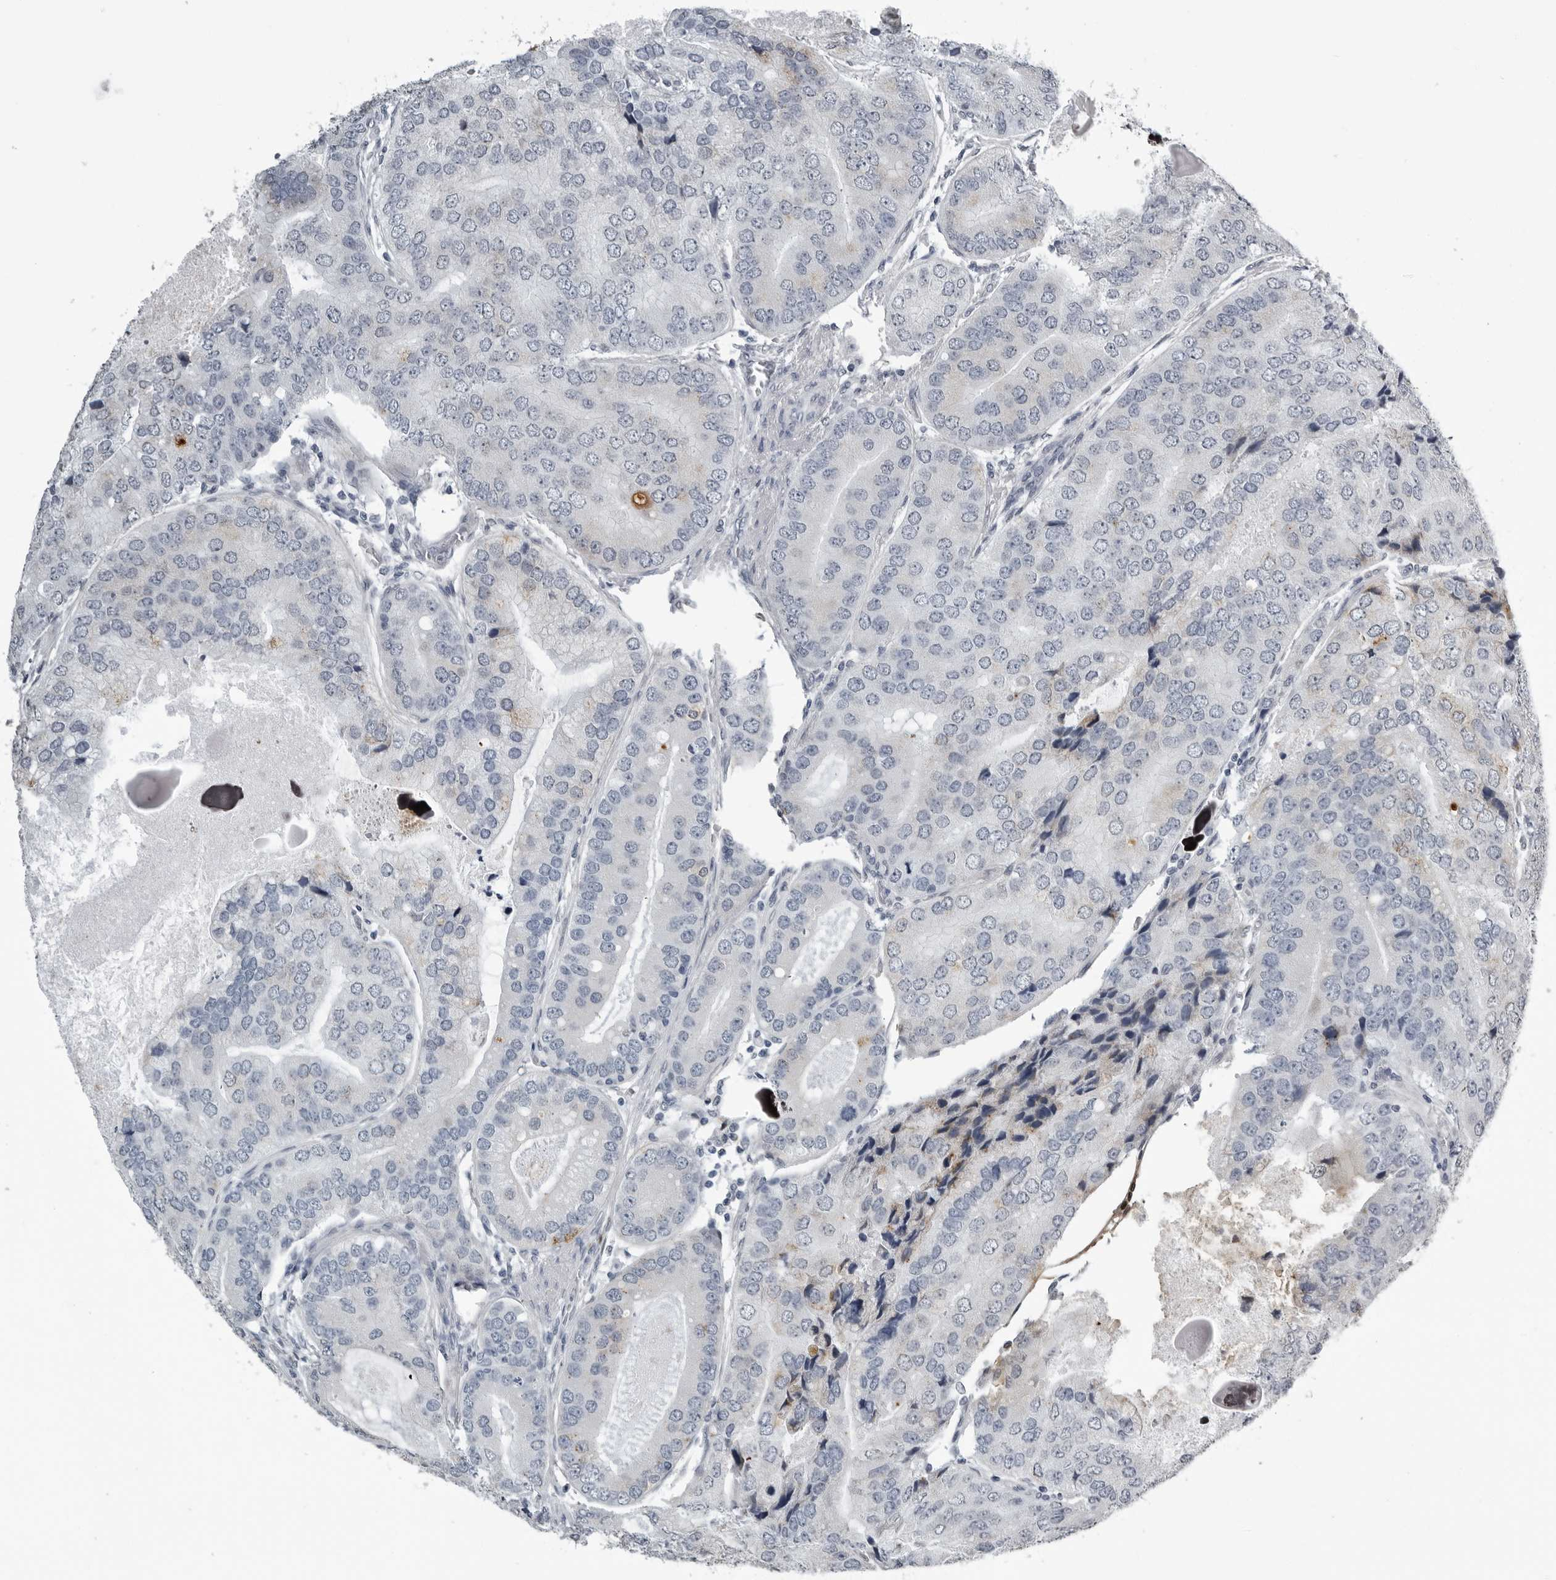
{"staining": {"intensity": "weak", "quantity": "<25%", "location": "cytoplasmic/membranous"}, "tissue": "prostate cancer", "cell_type": "Tumor cells", "image_type": "cancer", "snomed": [{"axis": "morphology", "description": "Adenocarcinoma, High grade"}, {"axis": "topography", "description": "Prostate"}], "caption": "Immunohistochemical staining of human prostate cancer (high-grade adenocarcinoma) exhibits no significant expression in tumor cells.", "gene": "PRRX2", "patient": {"sex": "male", "age": 70}}